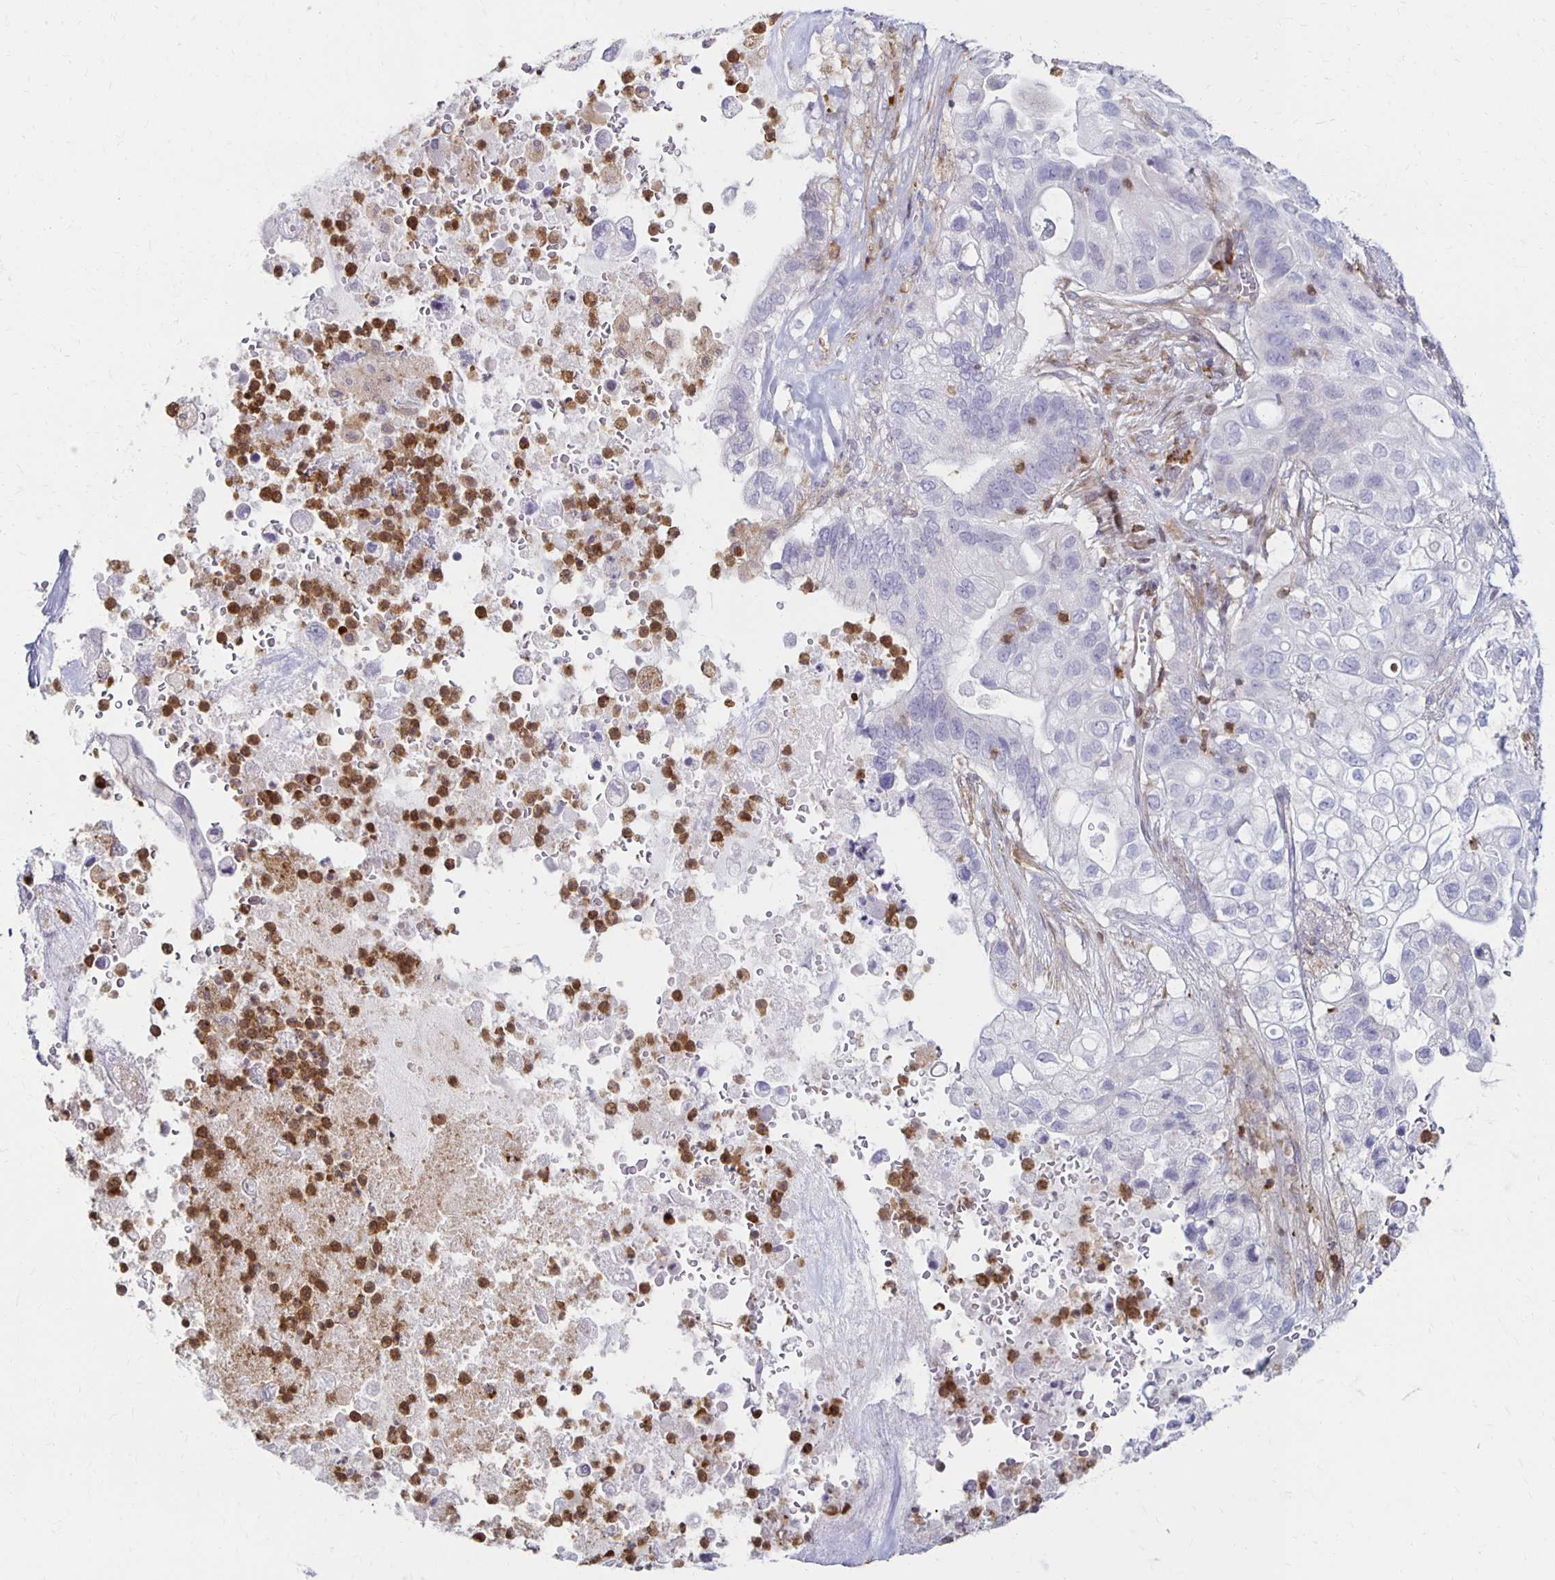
{"staining": {"intensity": "negative", "quantity": "none", "location": "none"}, "tissue": "pancreatic cancer", "cell_type": "Tumor cells", "image_type": "cancer", "snomed": [{"axis": "morphology", "description": "Adenocarcinoma, NOS"}, {"axis": "topography", "description": "Pancreas"}], "caption": "Pancreatic adenocarcinoma stained for a protein using immunohistochemistry shows no positivity tumor cells.", "gene": "CCL21", "patient": {"sex": "female", "age": 72}}